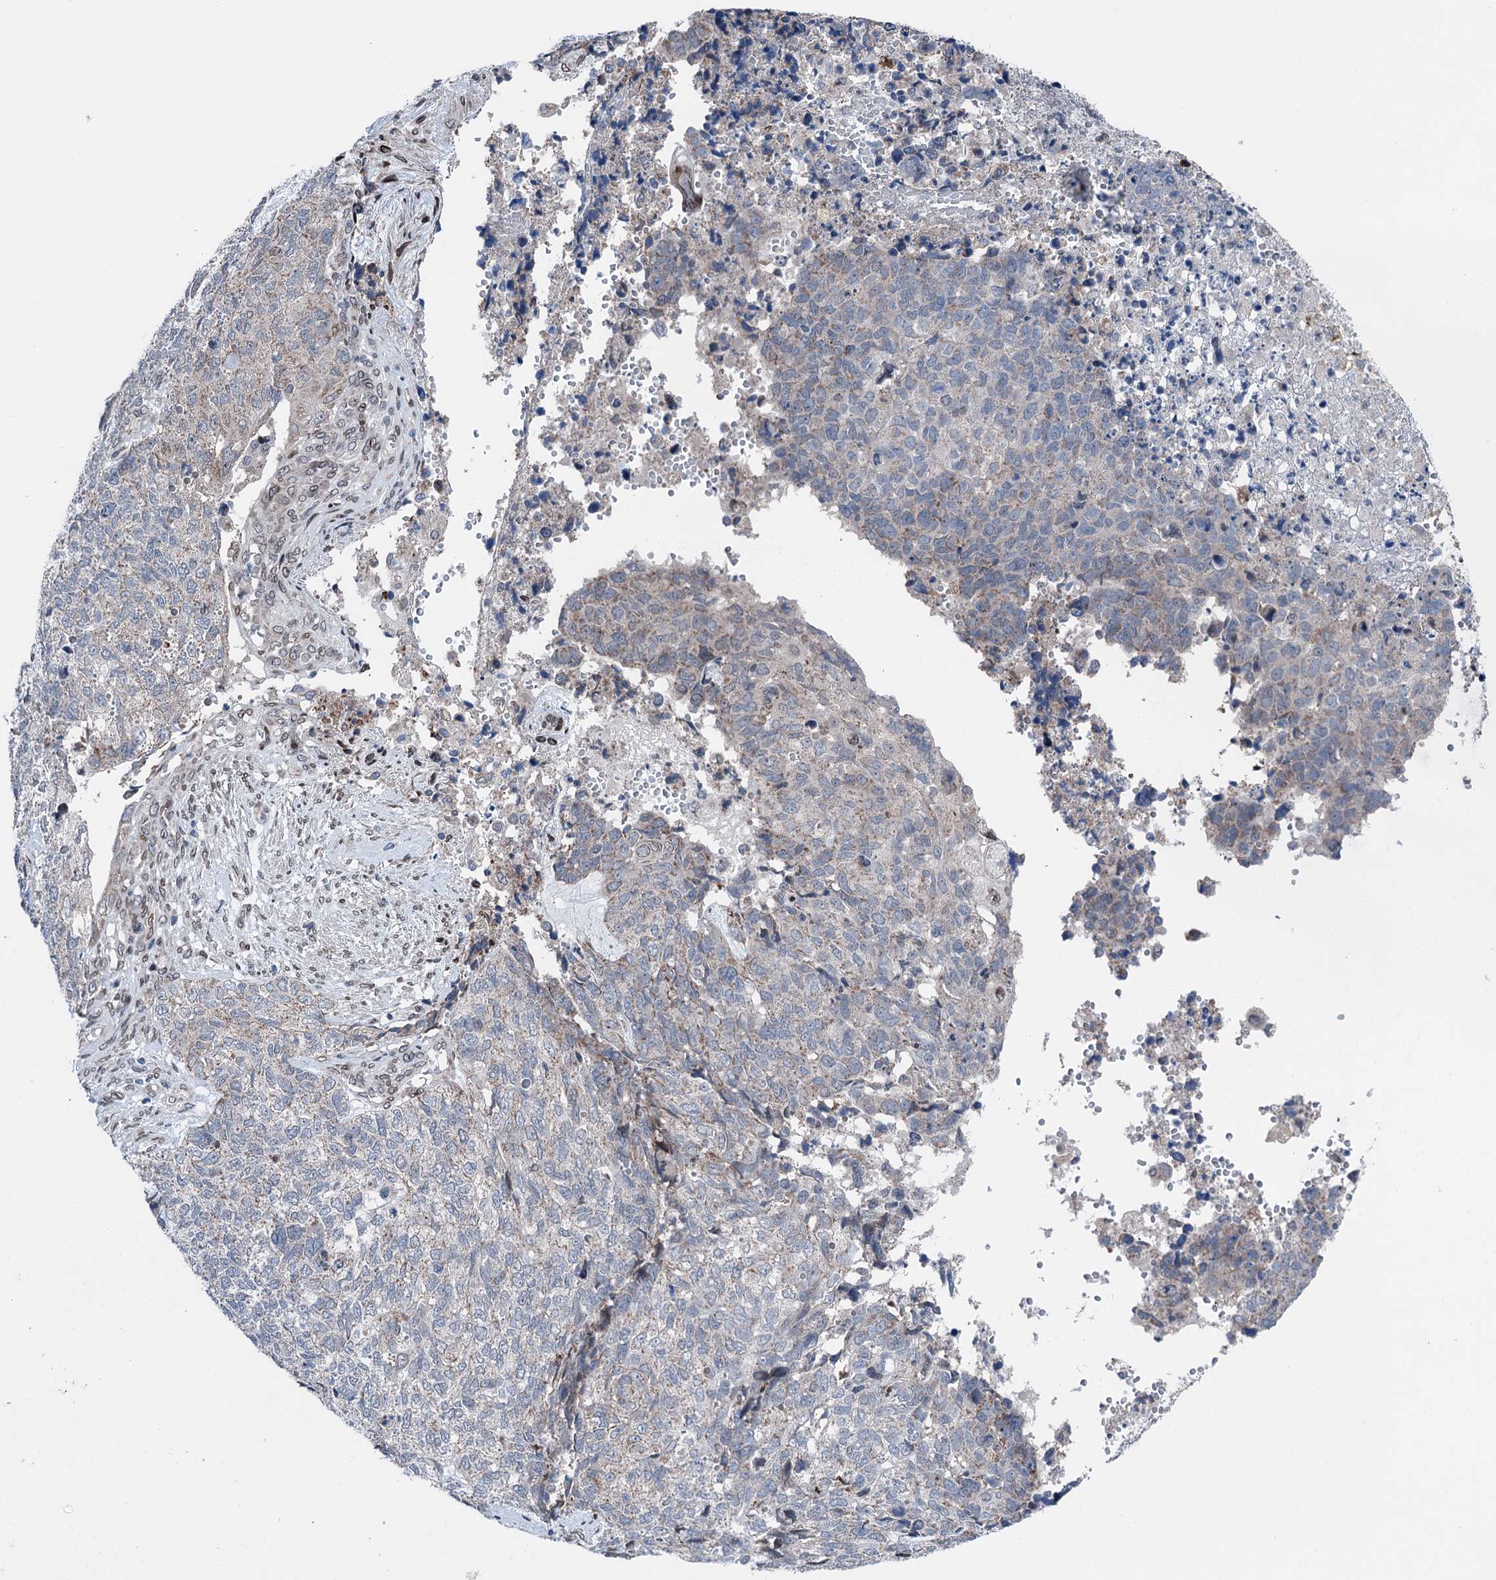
{"staining": {"intensity": "weak", "quantity": "<25%", "location": "cytoplasmic/membranous"}, "tissue": "cervical cancer", "cell_type": "Tumor cells", "image_type": "cancer", "snomed": [{"axis": "morphology", "description": "Squamous cell carcinoma, NOS"}, {"axis": "topography", "description": "Cervix"}], "caption": "DAB (3,3'-diaminobenzidine) immunohistochemical staining of cervical cancer demonstrates no significant positivity in tumor cells.", "gene": "MRPL14", "patient": {"sex": "female", "age": 63}}